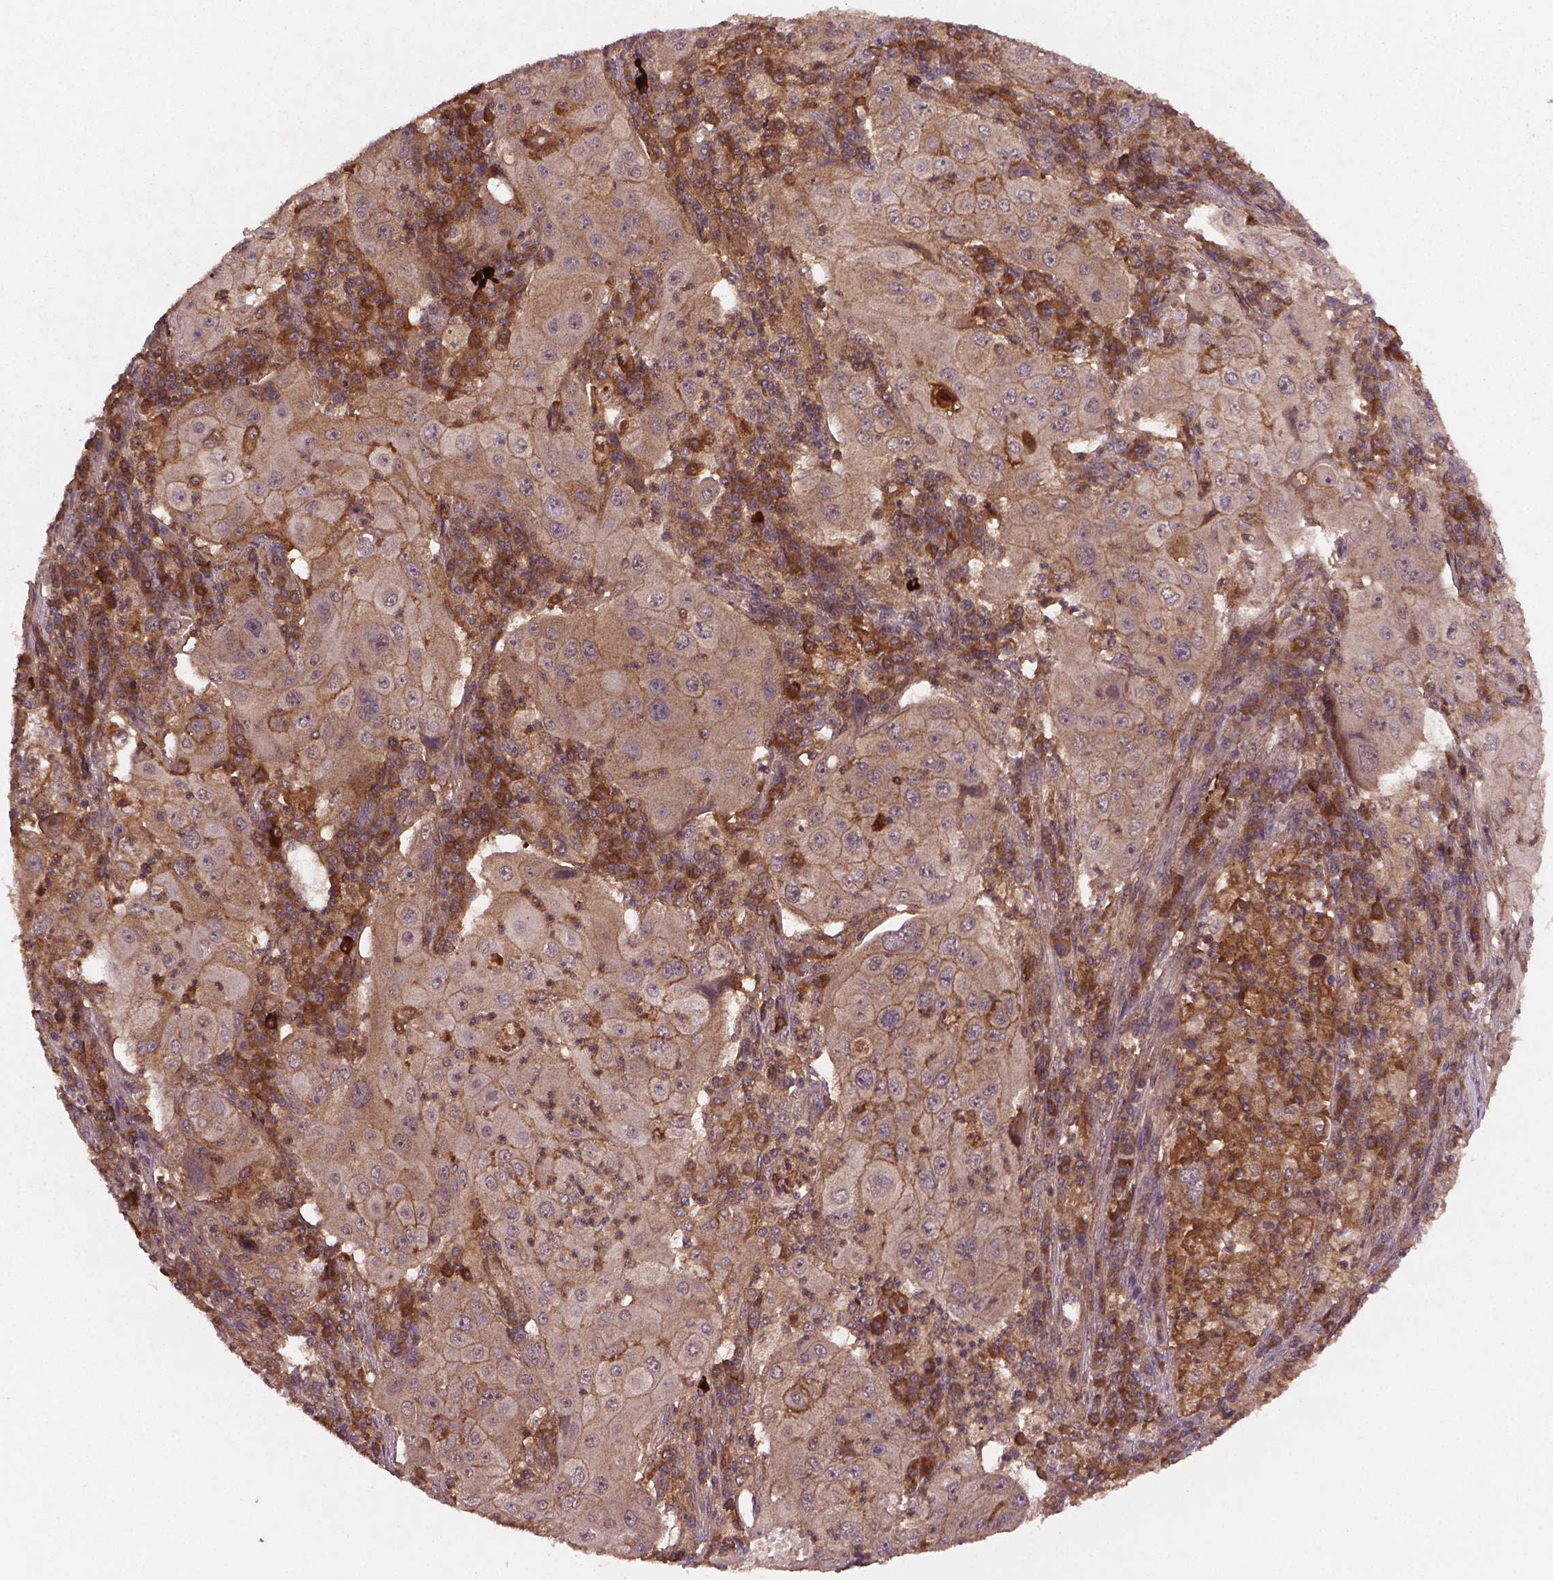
{"staining": {"intensity": "weak", "quantity": ">75%", "location": "cytoplasmic/membranous"}, "tissue": "lung cancer", "cell_type": "Tumor cells", "image_type": "cancer", "snomed": [{"axis": "morphology", "description": "Squamous cell carcinoma, NOS"}, {"axis": "topography", "description": "Lung"}], "caption": "A photomicrograph of lung cancer (squamous cell carcinoma) stained for a protein displays weak cytoplasmic/membranous brown staining in tumor cells.", "gene": "NIPAL2", "patient": {"sex": "female", "age": 59}}